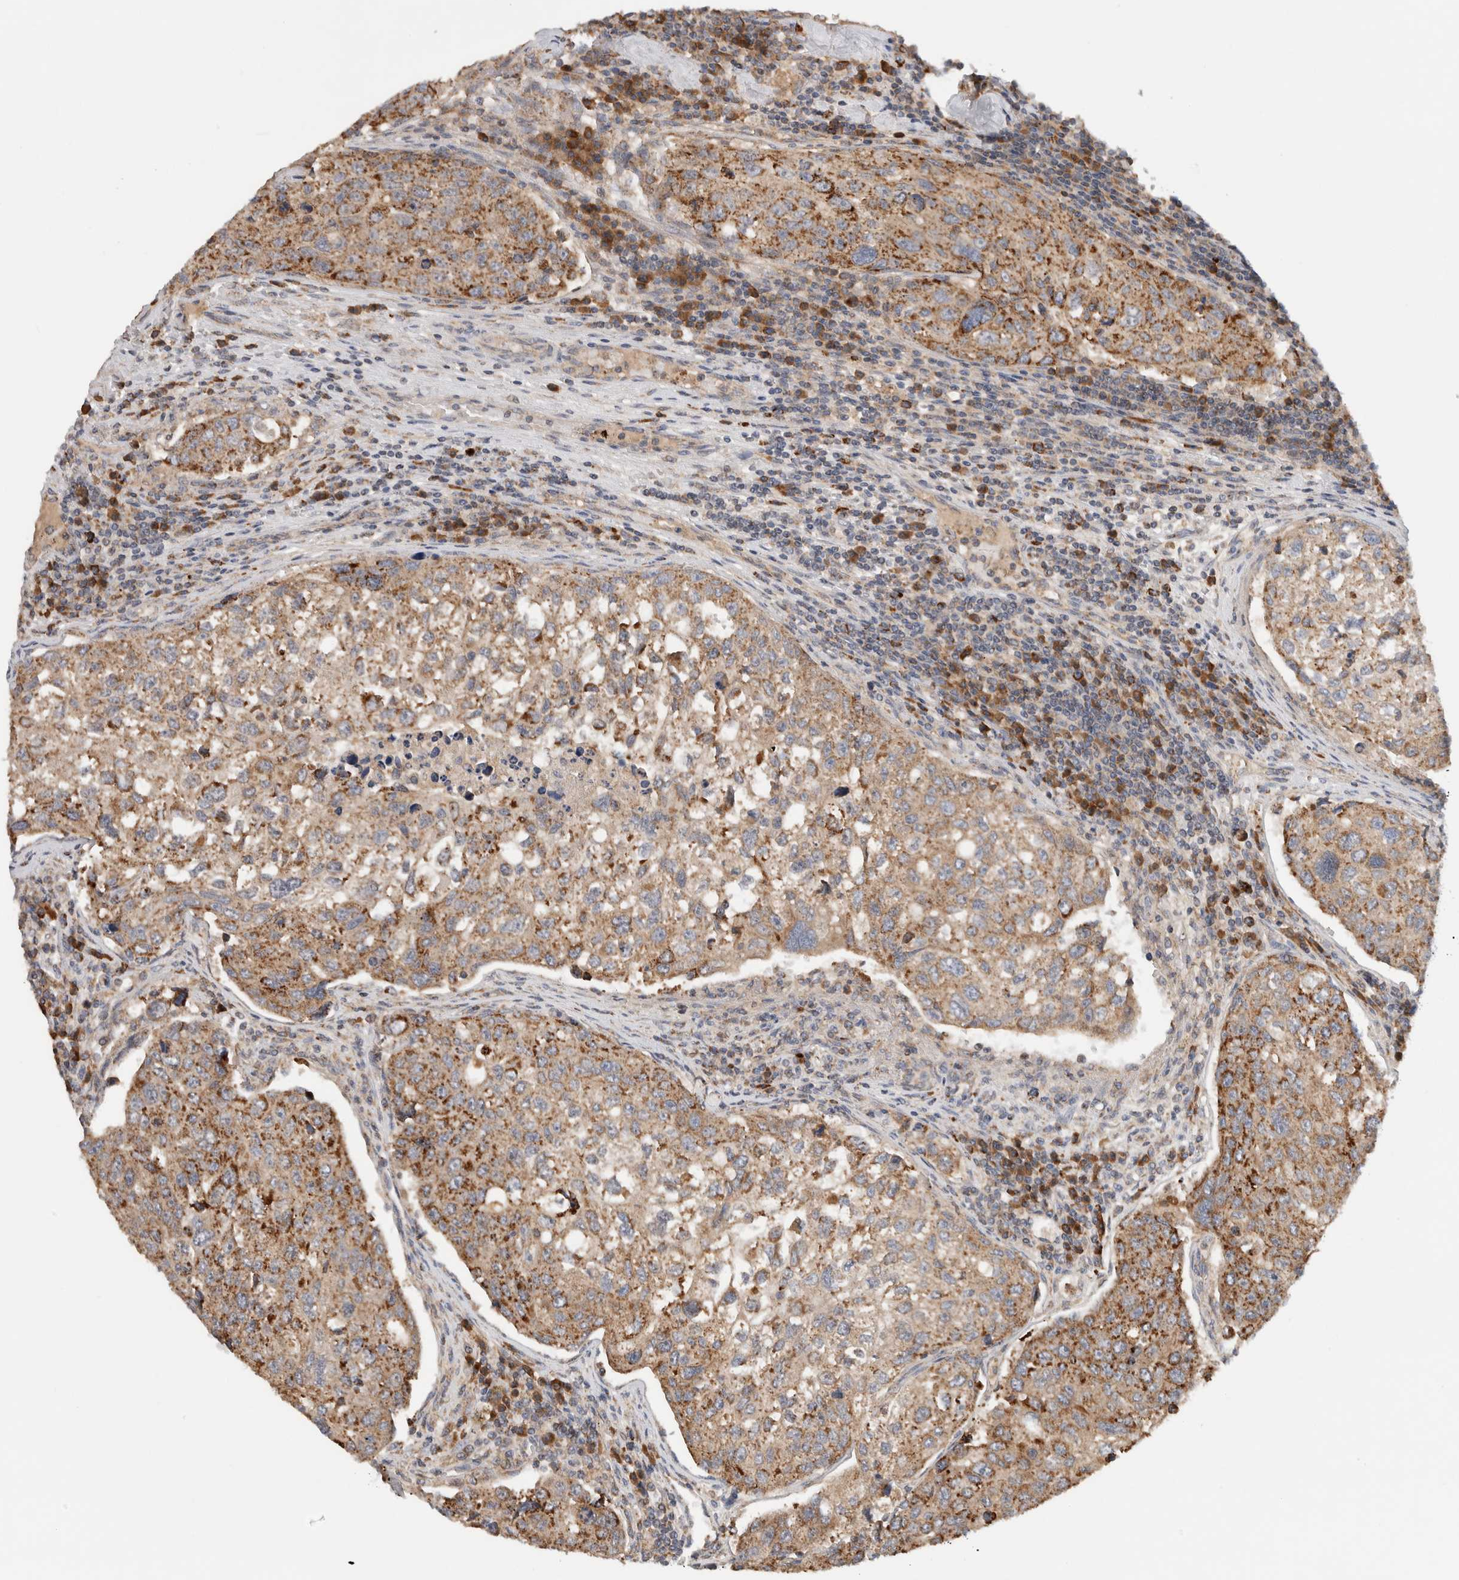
{"staining": {"intensity": "moderate", "quantity": ">75%", "location": "cytoplasmic/membranous"}, "tissue": "urothelial cancer", "cell_type": "Tumor cells", "image_type": "cancer", "snomed": [{"axis": "morphology", "description": "Urothelial carcinoma, High grade"}, {"axis": "topography", "description": "Lymph node"}, {"axis": "topography", "description": "Urinary bladder"}], "caption": "Tumor cells reveal medium levels of moderate cytoplasmic/membranous staining in approximately >75% of cells in high-grade urothelial carcinoma. (DAB IHC, brown staining for protein, blue staining for nuclei).", "gene": "AMPD1", "patient": {"sex": "male", "age": 51}}